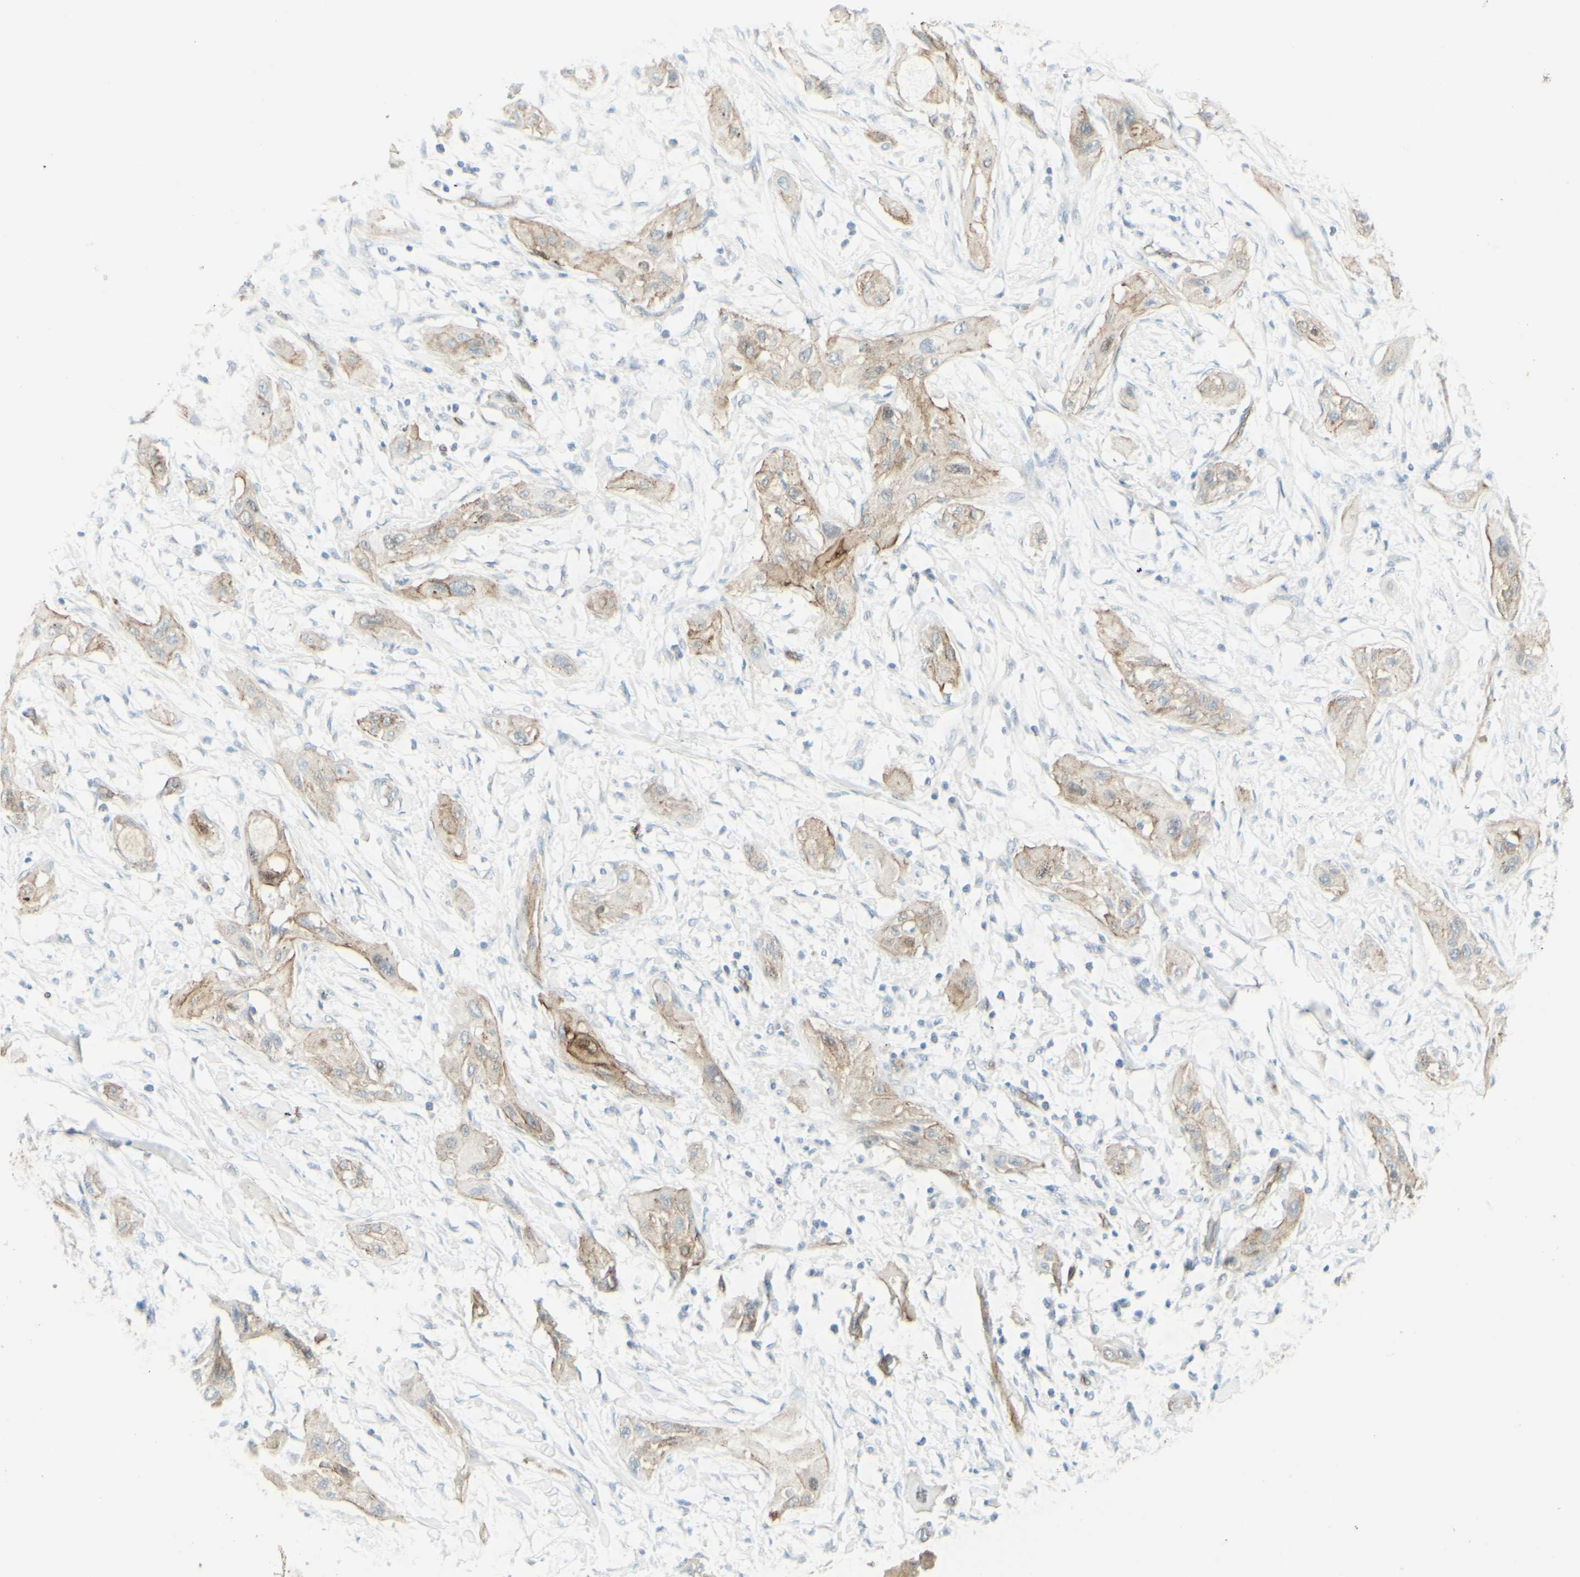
{"staining": {"intensity": "weak", "quantity": "25%-75%", "location": "cytoplasmic/membranous"}, "tissue": "lung cancer", "cell_type": "Tumor cells", "image_type": "cancer", "snomed": [{"axis": "morphology", "description": "Squamous cell carcinoma, NOS"}, {"axis": "topography", "description": "Lung"}], "caption": "Immunohistochemistry of human lung cancer (squamous cell carcinoma) displays low levels of weak cytoplasmic/membranous positivity in approximately 25%-75% of tumor cells. The staining was performed using DAB to visualize the protein expression in brown, while the nuclei were stained in blue with hematoxylin (Magnification: 20x).", "gene": "MYO6", "patient": {"sex": "female", "age": 47}}